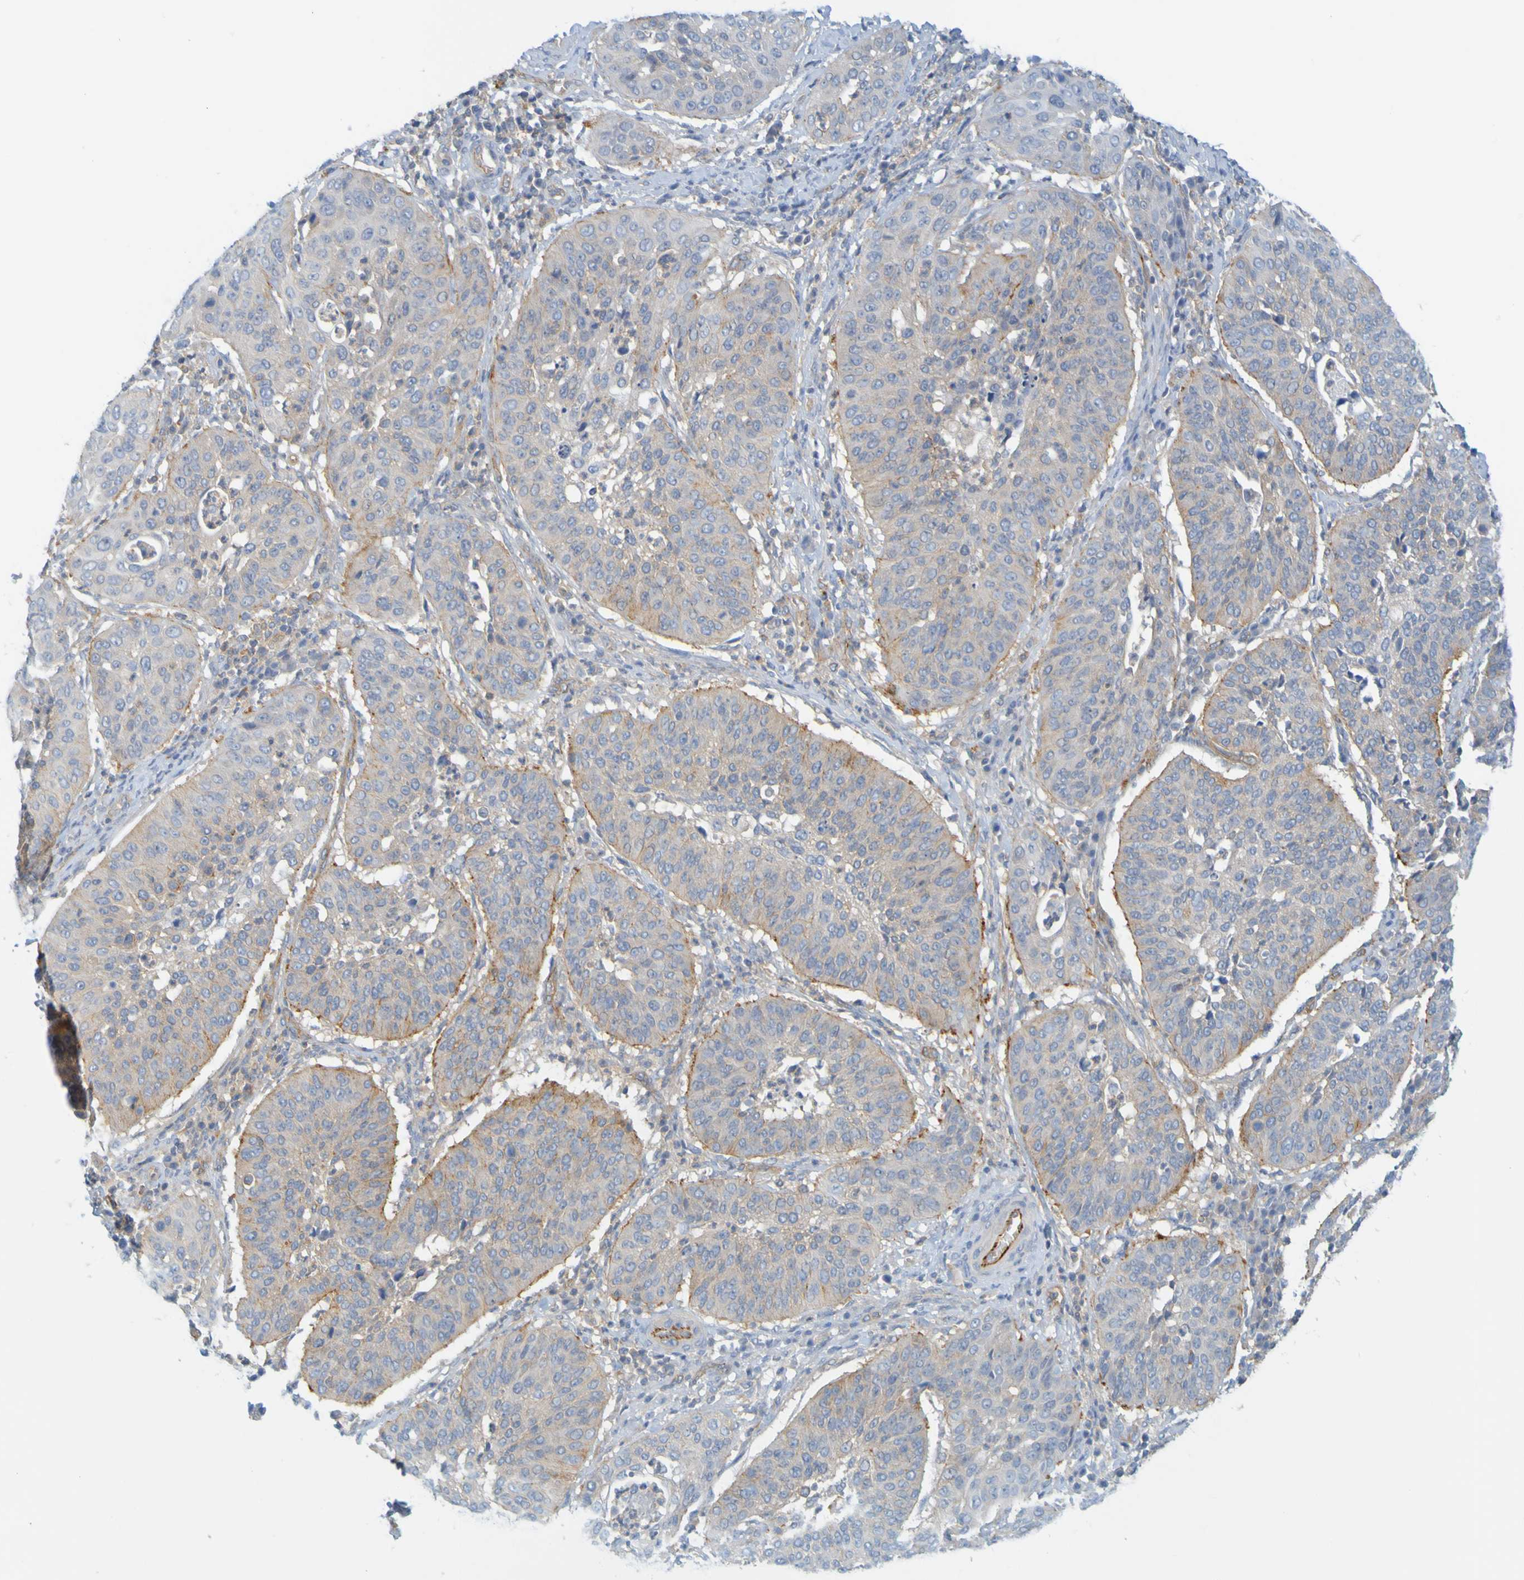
{"staining": {"intensity": "strong", "quantity": "<25%", "location": "cytoplasmic/membranous"}, "tissue": "cervical cancer", "cell_type": "Tumor cells", "image_type": "cancer", "snomed": [{"axis": "morphology", "description": "Normal tissue, NOS"}, {"axis": "morphology", "description": "Squamous cell carcinoma, NOS"}, {"axis": "topography", "description": "Cervix"}], "caption": "IHC image of squamous cell carcinoma (cervical) stained for a protein (brown), which demonstrates medium levels of strong cytoplasmic/membranous staining in about <25% of tumor cells.", "gene": "APPL1", "patient": {"sex": "female", "age": 39}}